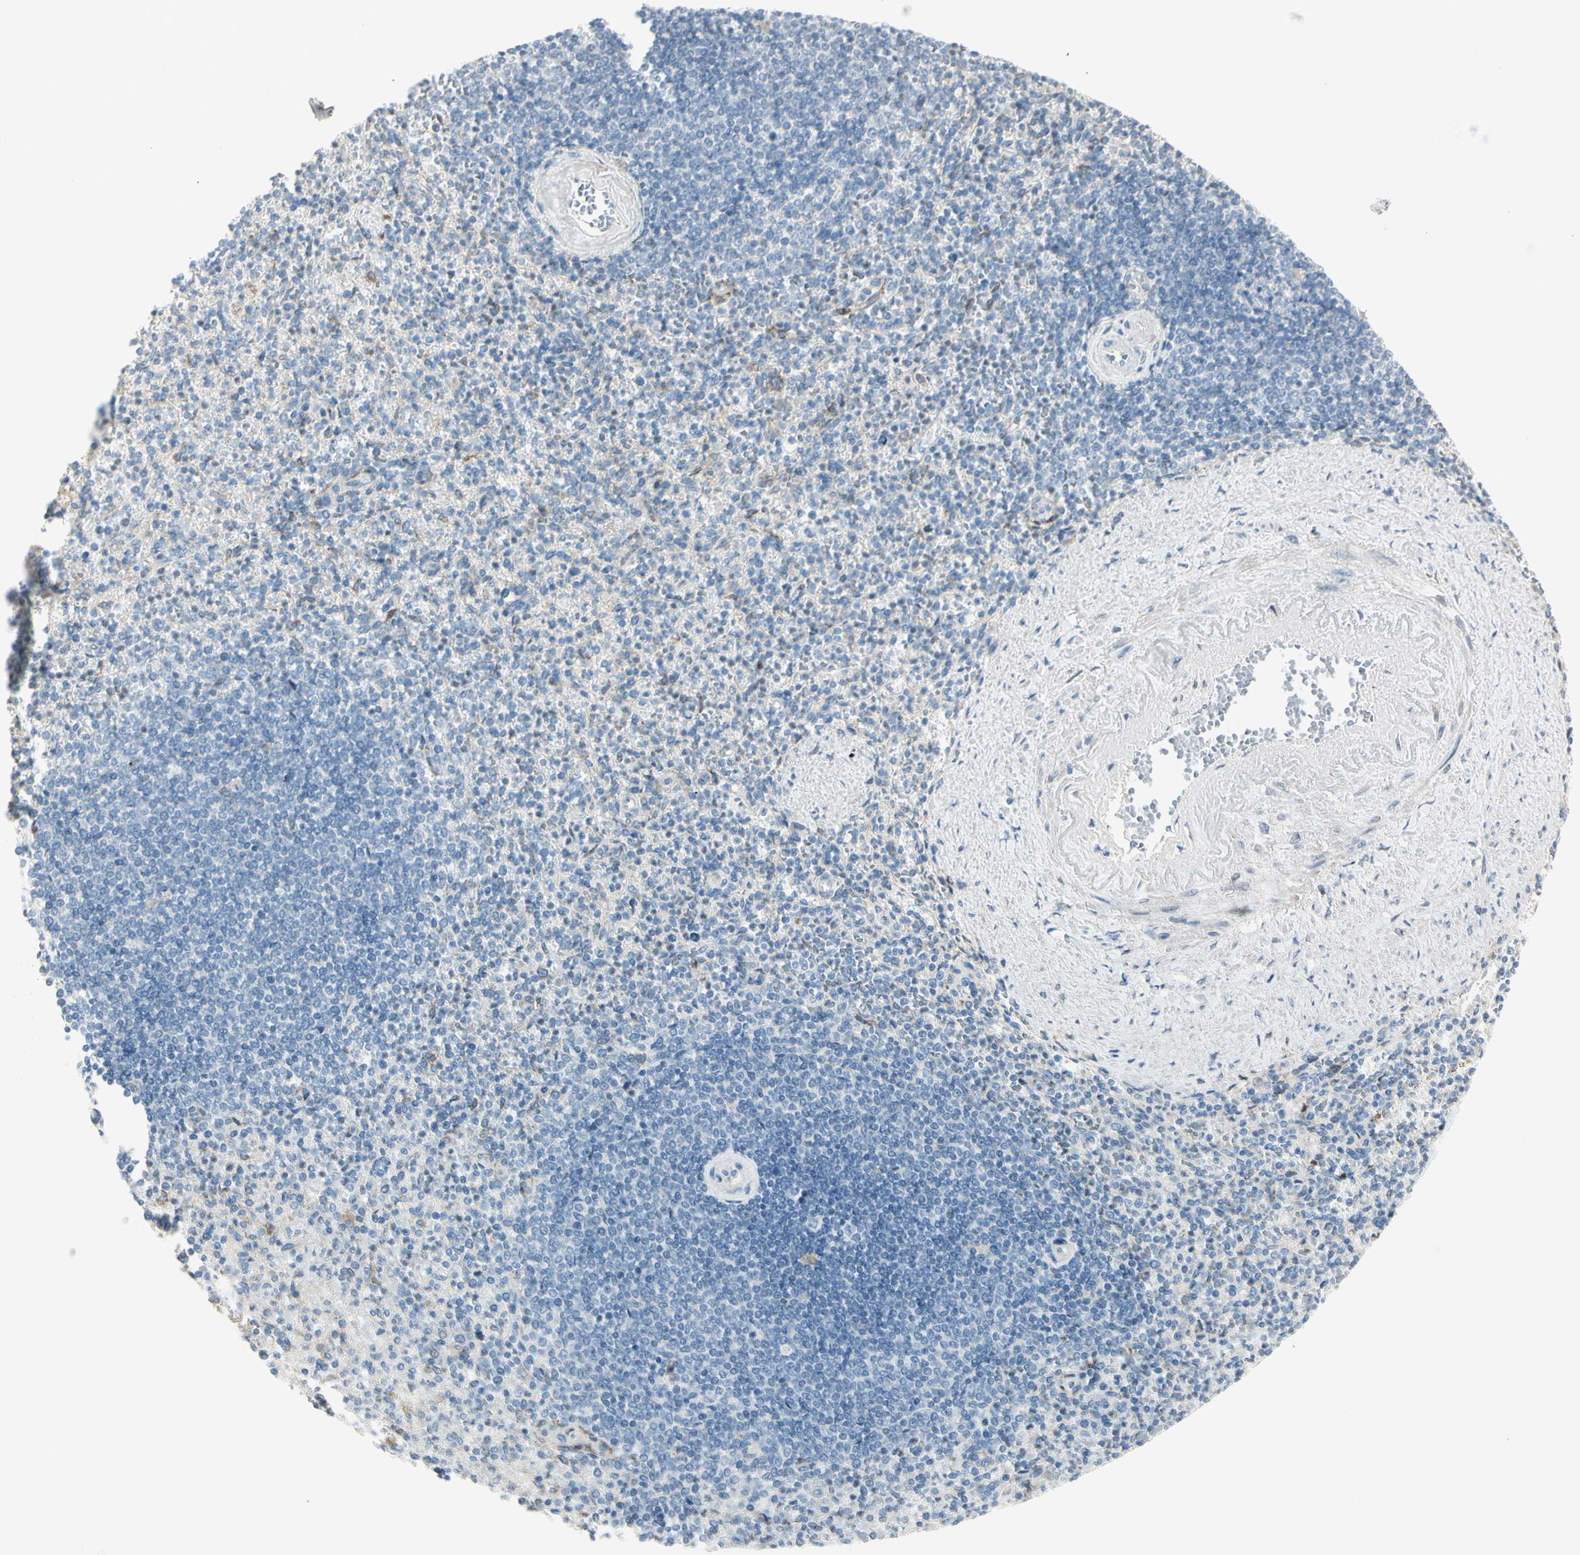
{"staining": {"intensity": "moderate", "quantity": "<25%", "location": "cytoplasmic/membranous"}, "tissue": "spleen", "cell_type": "Cells in red pulp", "image_type": "normal", "snomed": [{"axis": "morphology", "description": "Normal tissue, NOS"}, {"axis": "topography", "description": "Spleen"}], "caption": "A low amount of moderate cytoplasmic/membranous staining is present in about <25% of cells in red pulp in unremarkable spleen.", "gene": "TNFSF11", "patient": {"sex": "female", "age": 74}}